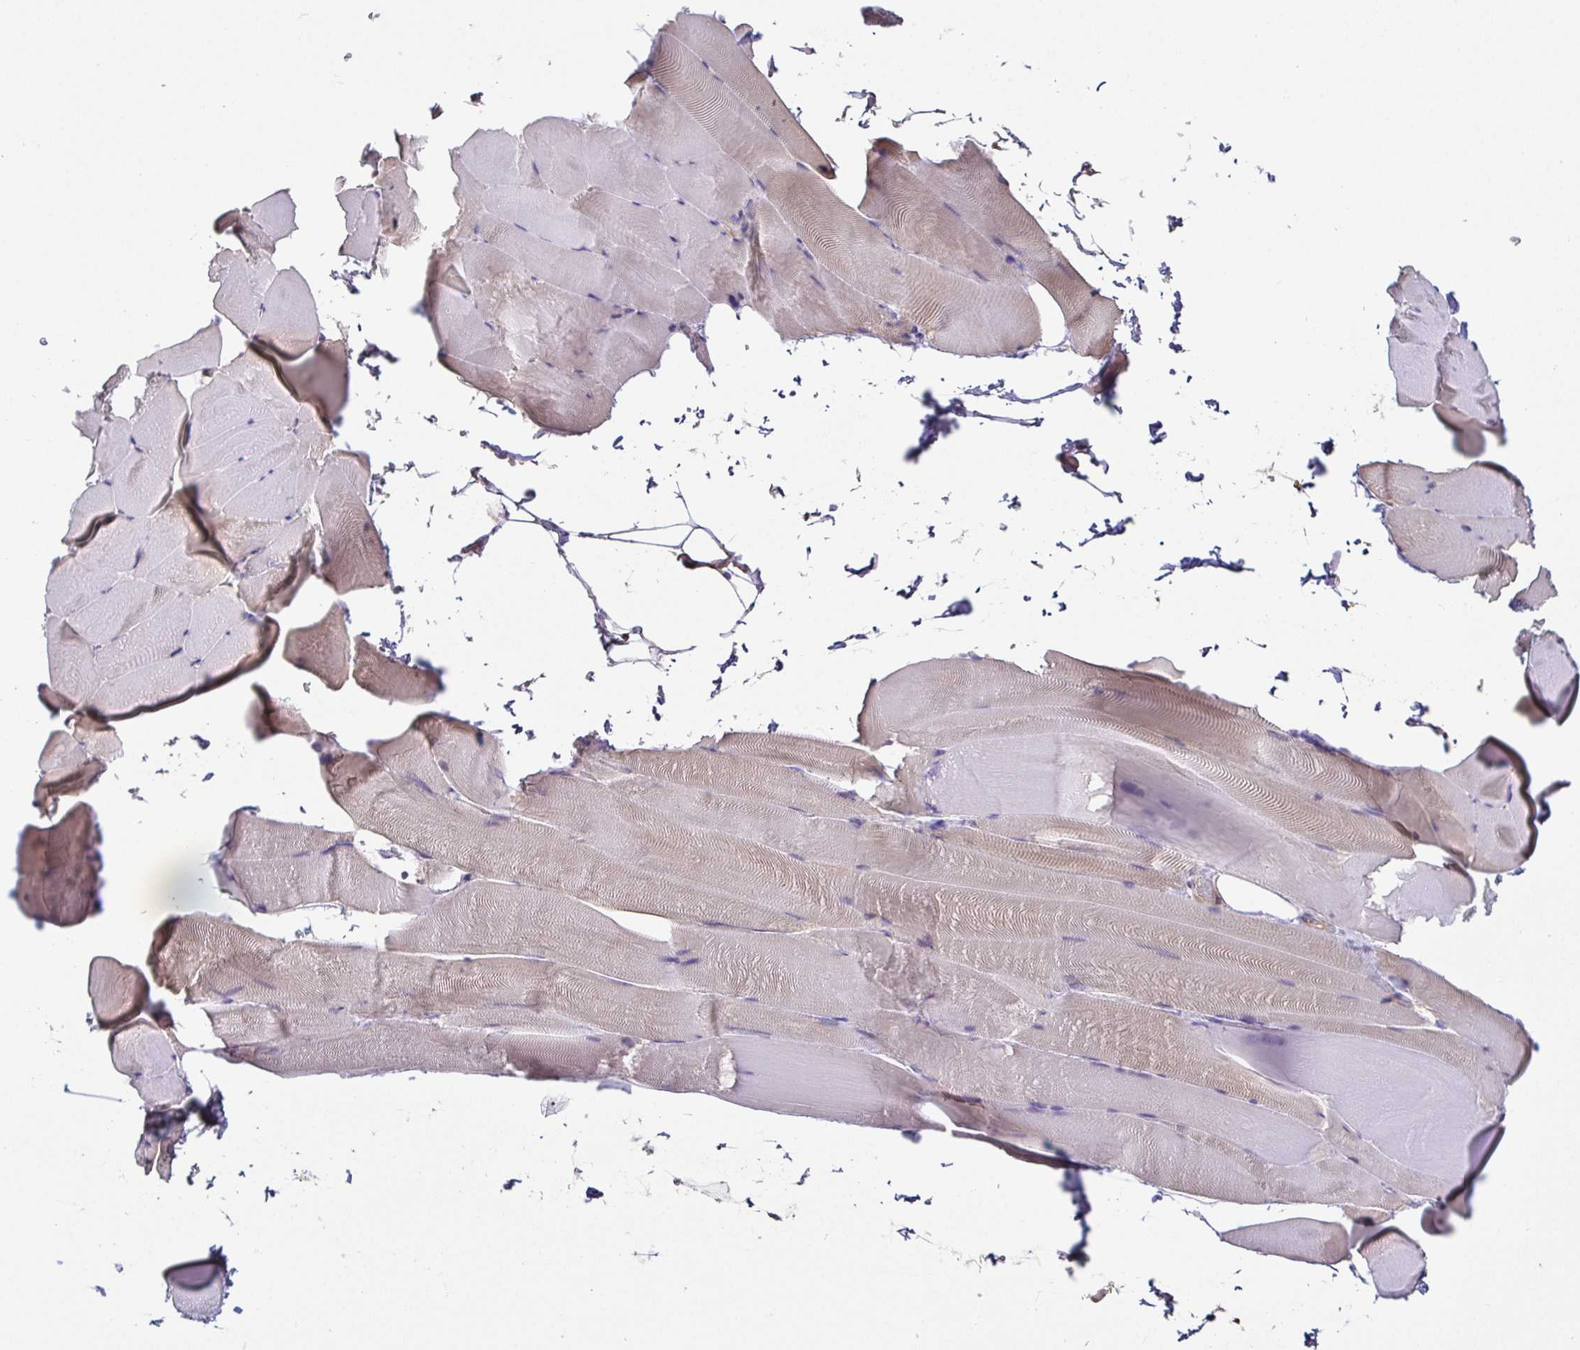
{"staining": {"intensity": "weak", "quantity": "<25%", "location": "cytoplasmic/membranous"}, "tissue": "skeletal muscle", "cell_type": "Myocytes", "image_type": "normal", "snomed": [{"axis": "morphology", "description": "Normal tissue, NOS"}, {"axis": "topography", "description": "Skeletal muscle"}], "caption": "IHC histopathology image of unremarkable skeletal muscle: human skeletal muscle stained with DAB (3,3'-diaminobenzidine) reveals no significant protein positivity in myocytes.", "gene": "EIF3D", "patient": {"sex": "female", "age": 64}}